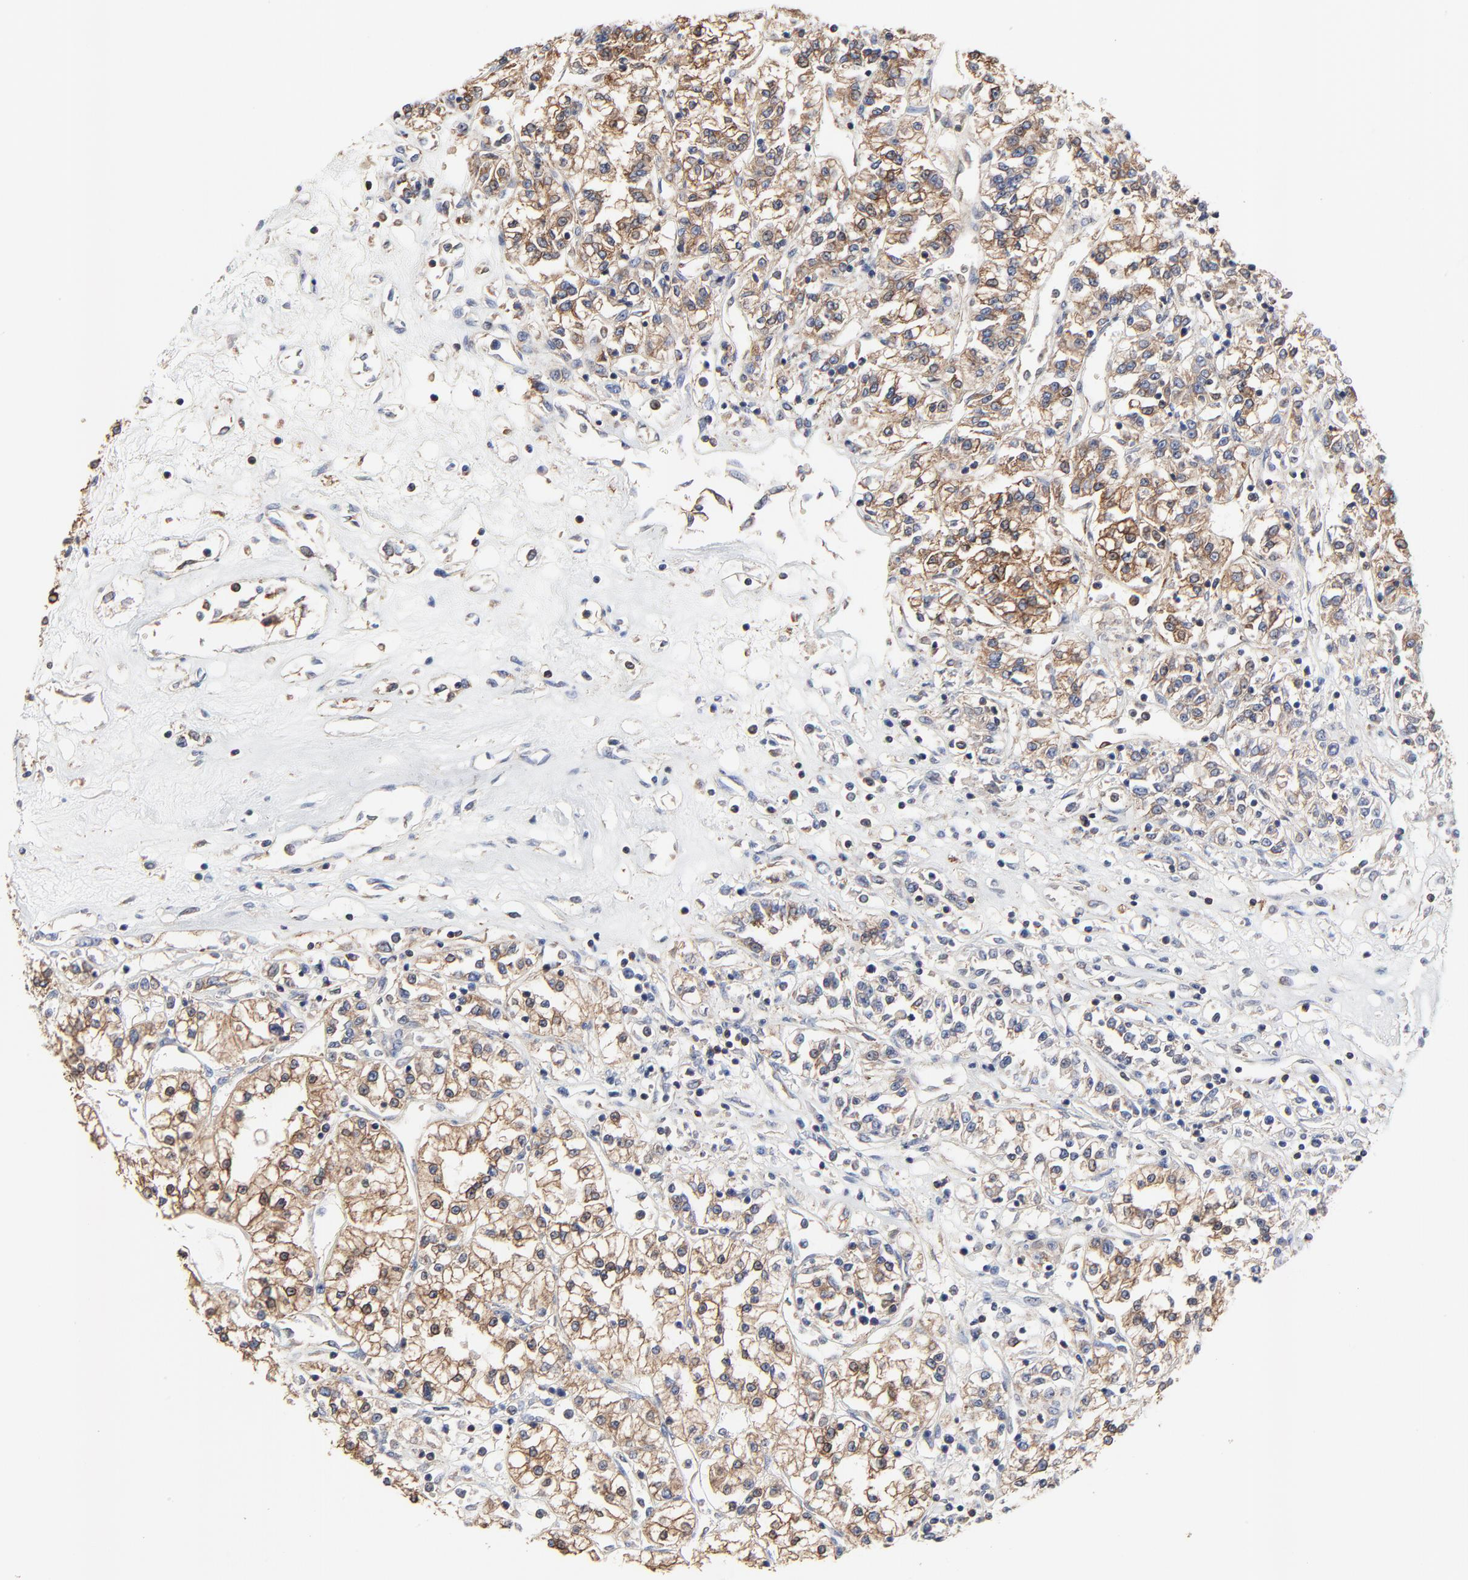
{"staining": {"intensity": "moderate", "quantity": ">75%", "location": "cytoplasmic/membranous"}, "tissue": "renal cancer", "cell_type": "Tumor cells", "image_type": "cancer", "snomed": [{"axis": "morphology", "description": "Adenocarcinoma, NOS"}, {"axis": "topography", "description": "Kidney"}], "caption": "Tumor cells demonstrate medium levels of moderate cytoplasmic/membranous staining in about >75% of cells in human renal cancer. The staining was performed using DAB to visualize the protein expression in brown, while the nuclei were stained in blue with hematoxylin (Magnification: 20x).", "gene": "NXF3", "patient": {"sex": "female", "age": 76}}